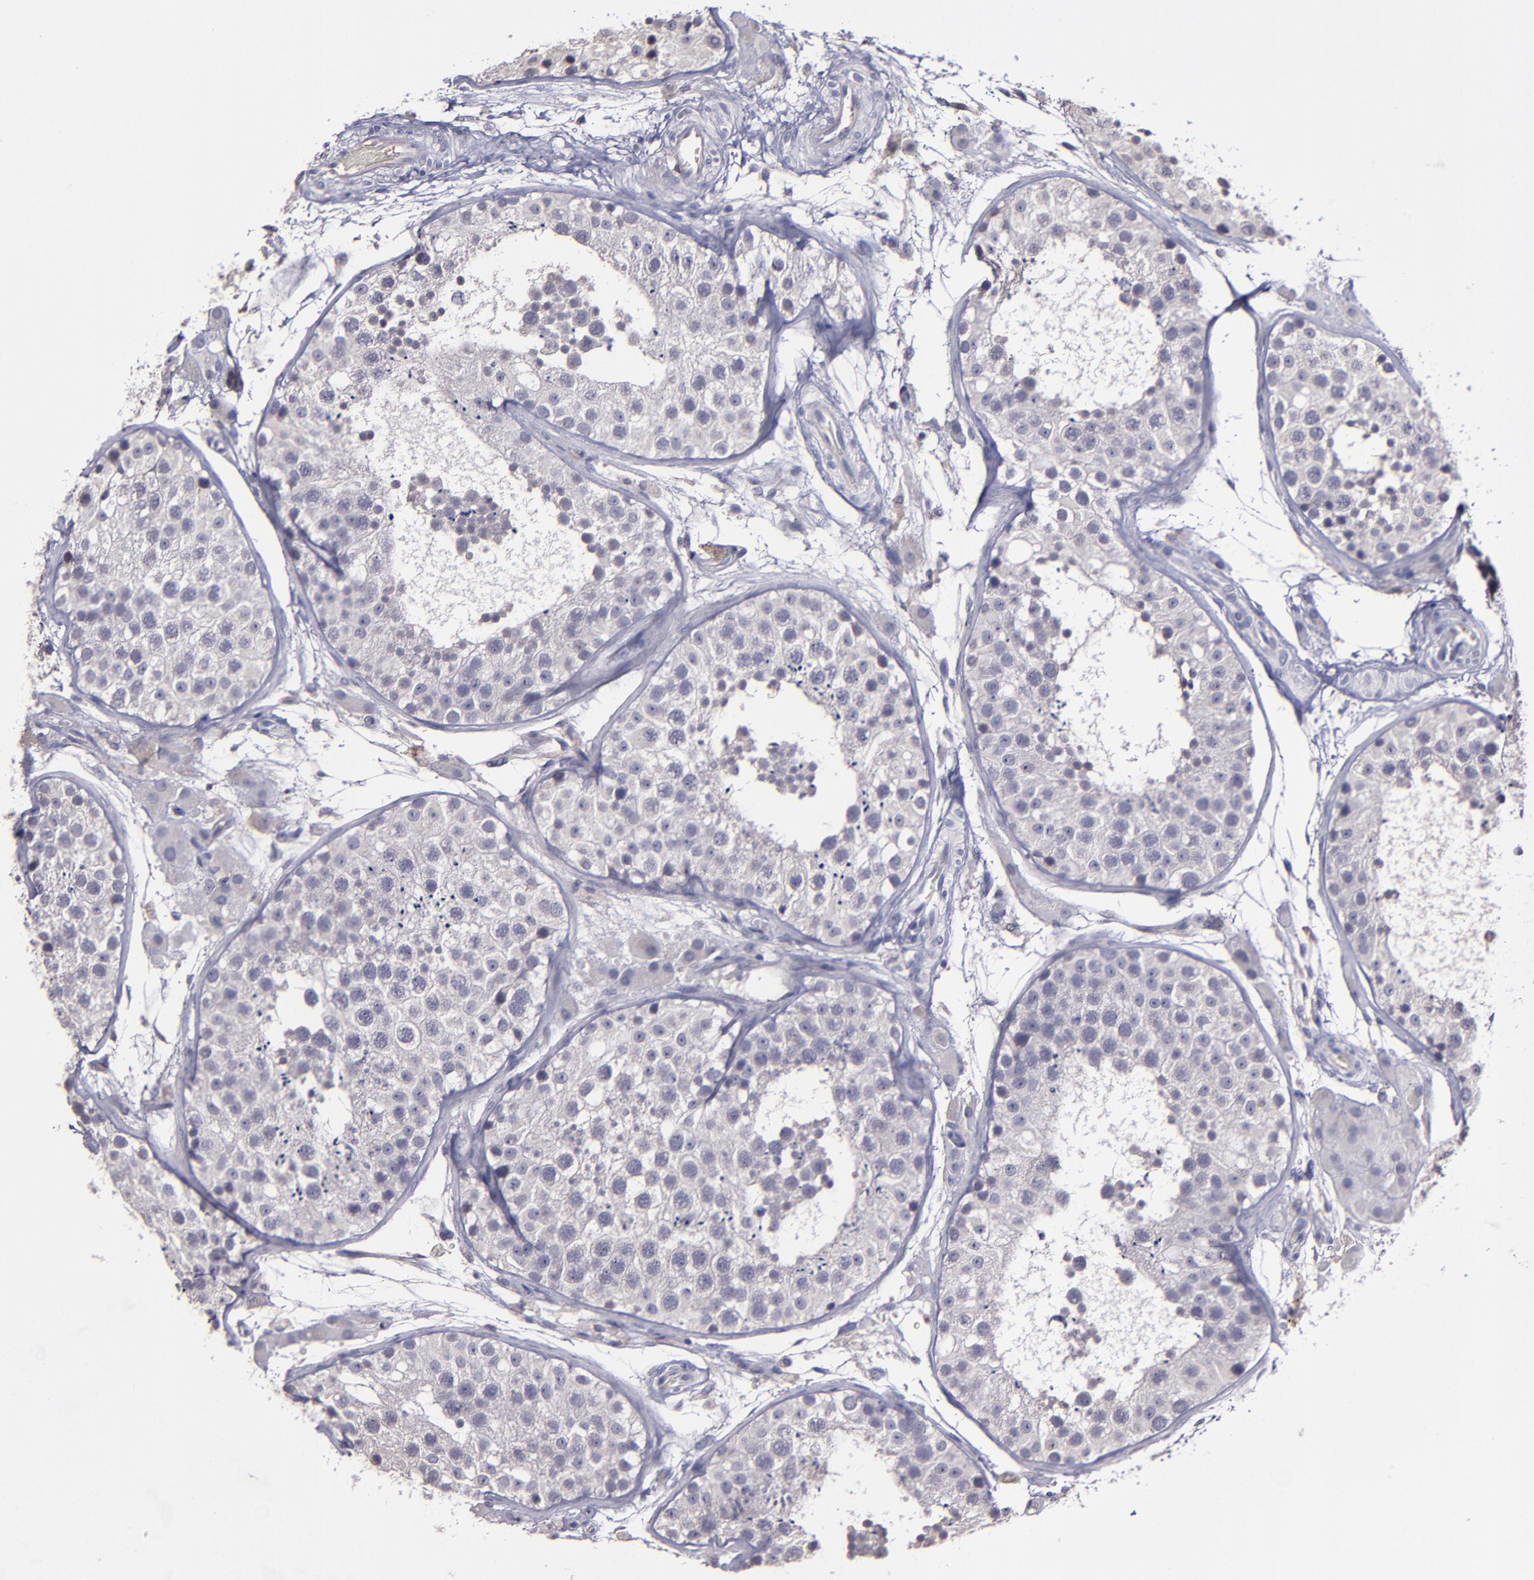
{"staining": {"intensity": "negative", "quantity": "none", "location": "none"}, "tissue": "testis", "cell_type": "Cells in seminiferous ducts", "image_type": "normal", "snomed": [{"axis": "morphology", "description": "Normal tissue, NOS"}, {"axis": "topography", "description": "Testis"}], "caption": "The image reveals no significant staining in cells in seminiferous ducts of testis.", "gene": "MASP1", "patient": {"sex": "male", "age": 26}}